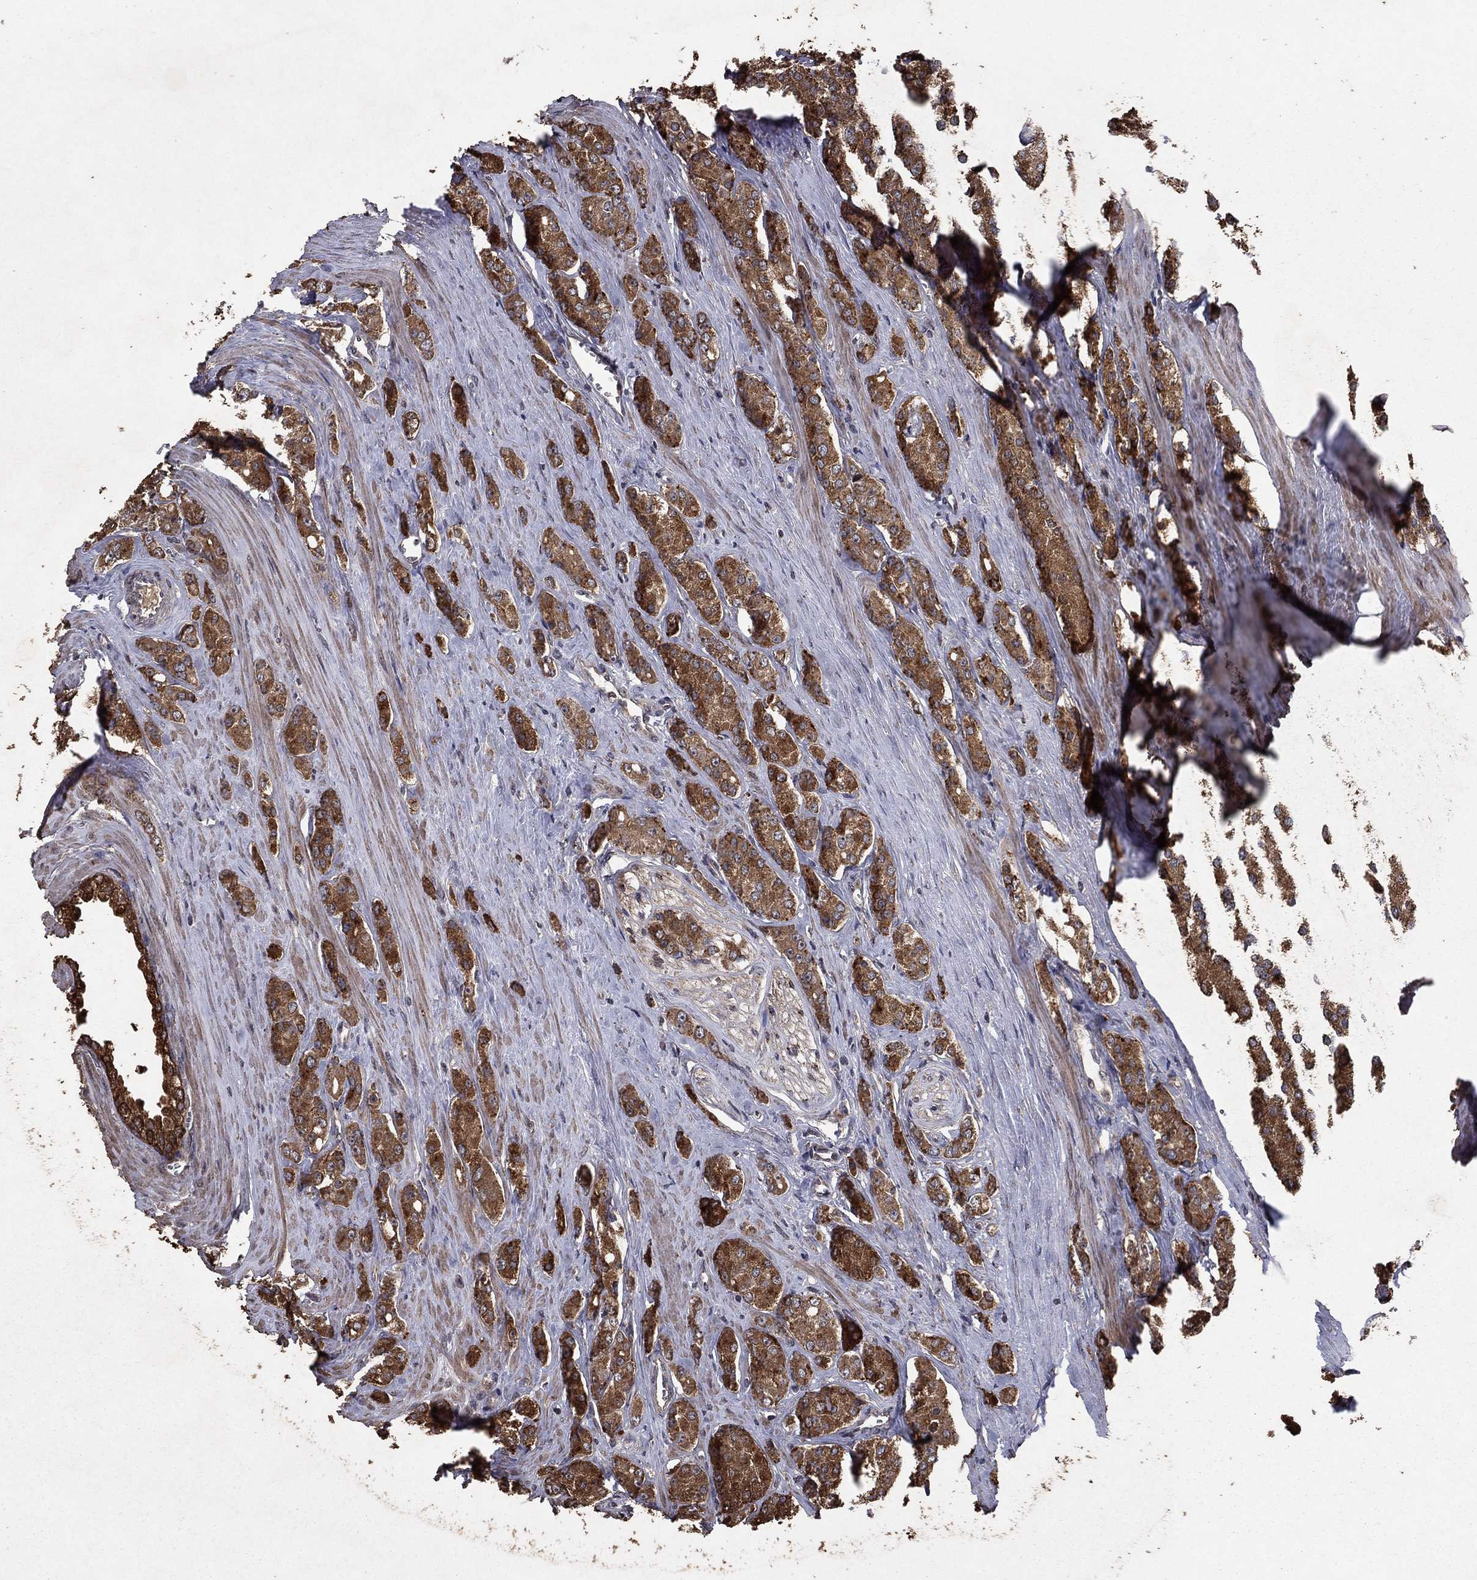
{"staining": {"intensity": "strong", "quantity": ">75%", "location": "cytoplasmic/membranous"}, "tissue": "prostate cancer", "cell_type": "Tumor cells", "image_type": "cancer", "snomed": [{"axis": "morphology", "description": "Adenocarcinoma, NOS"}, {"axis": "topography", "description": "Prostate"}], "caption": "Immunohistochemical staining of prostate cancer reveals high levels of strong cytoplasmic/membranous protein expression in approximately >75% of tumor cells.", "gene": "DHRS1", "patient": {"sex": "male", "age": 67}}